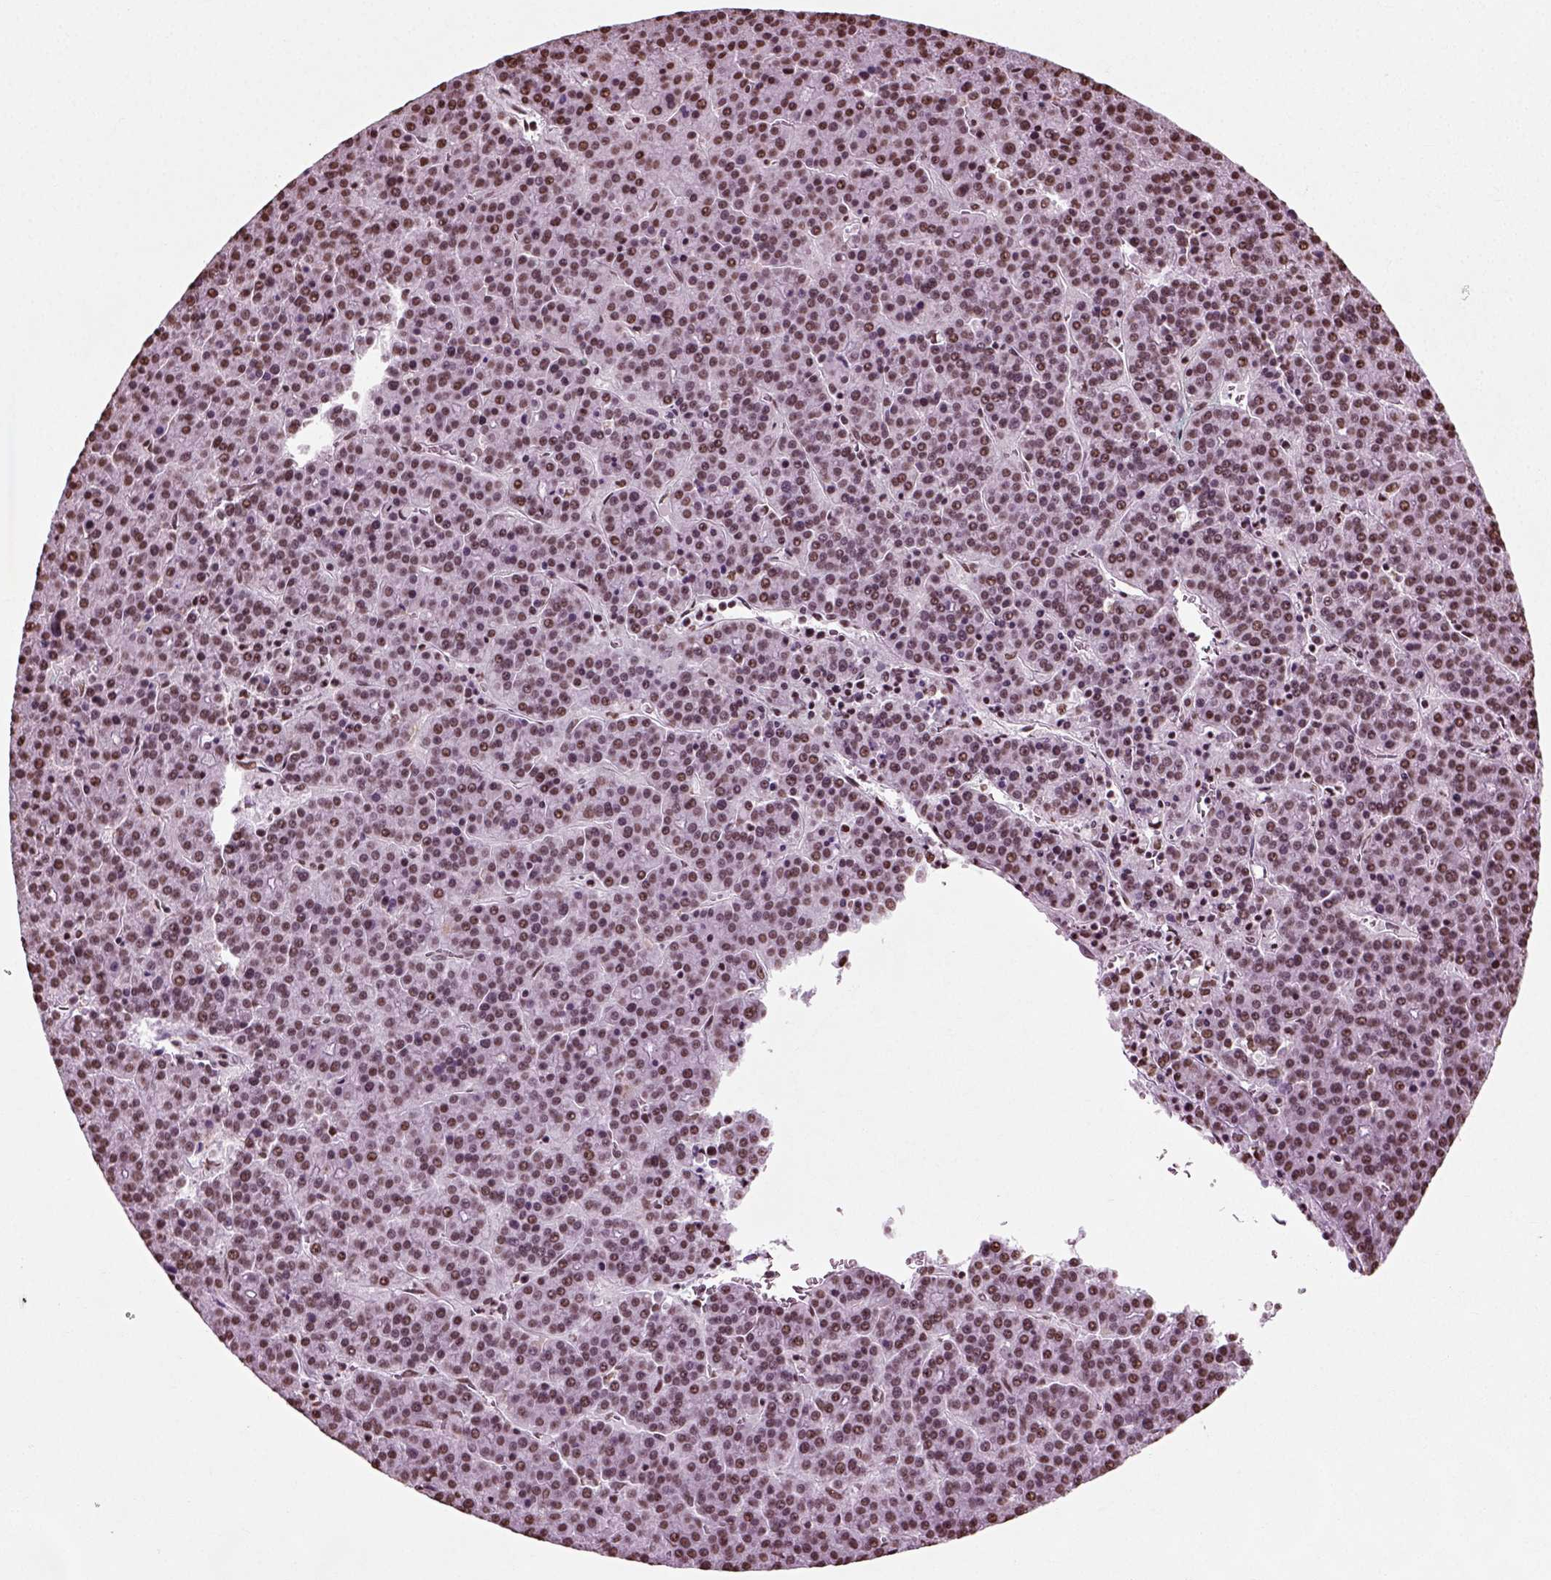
{"staining": {"intensity": "moderate", "quantity": "<25%", "location": "nuclear"}, "tissue": "liver cancer", "cell_type": "Tumor cells", "image_type": "cancer", "snomed": [{"axis": "morphology", "description": "Carcinoma, Hepatocellular, NOS"}, {"axis": "topography", "description": "Liver"}], "caption": "Liver cancer (hepatocellular carcinoma) stained for a protein (brown) demonstrates moderate nuclear positive expression in about <25% of tumor cells.", "gene": "POLR1H", "patient": {"sex": "female", "age": 58}}